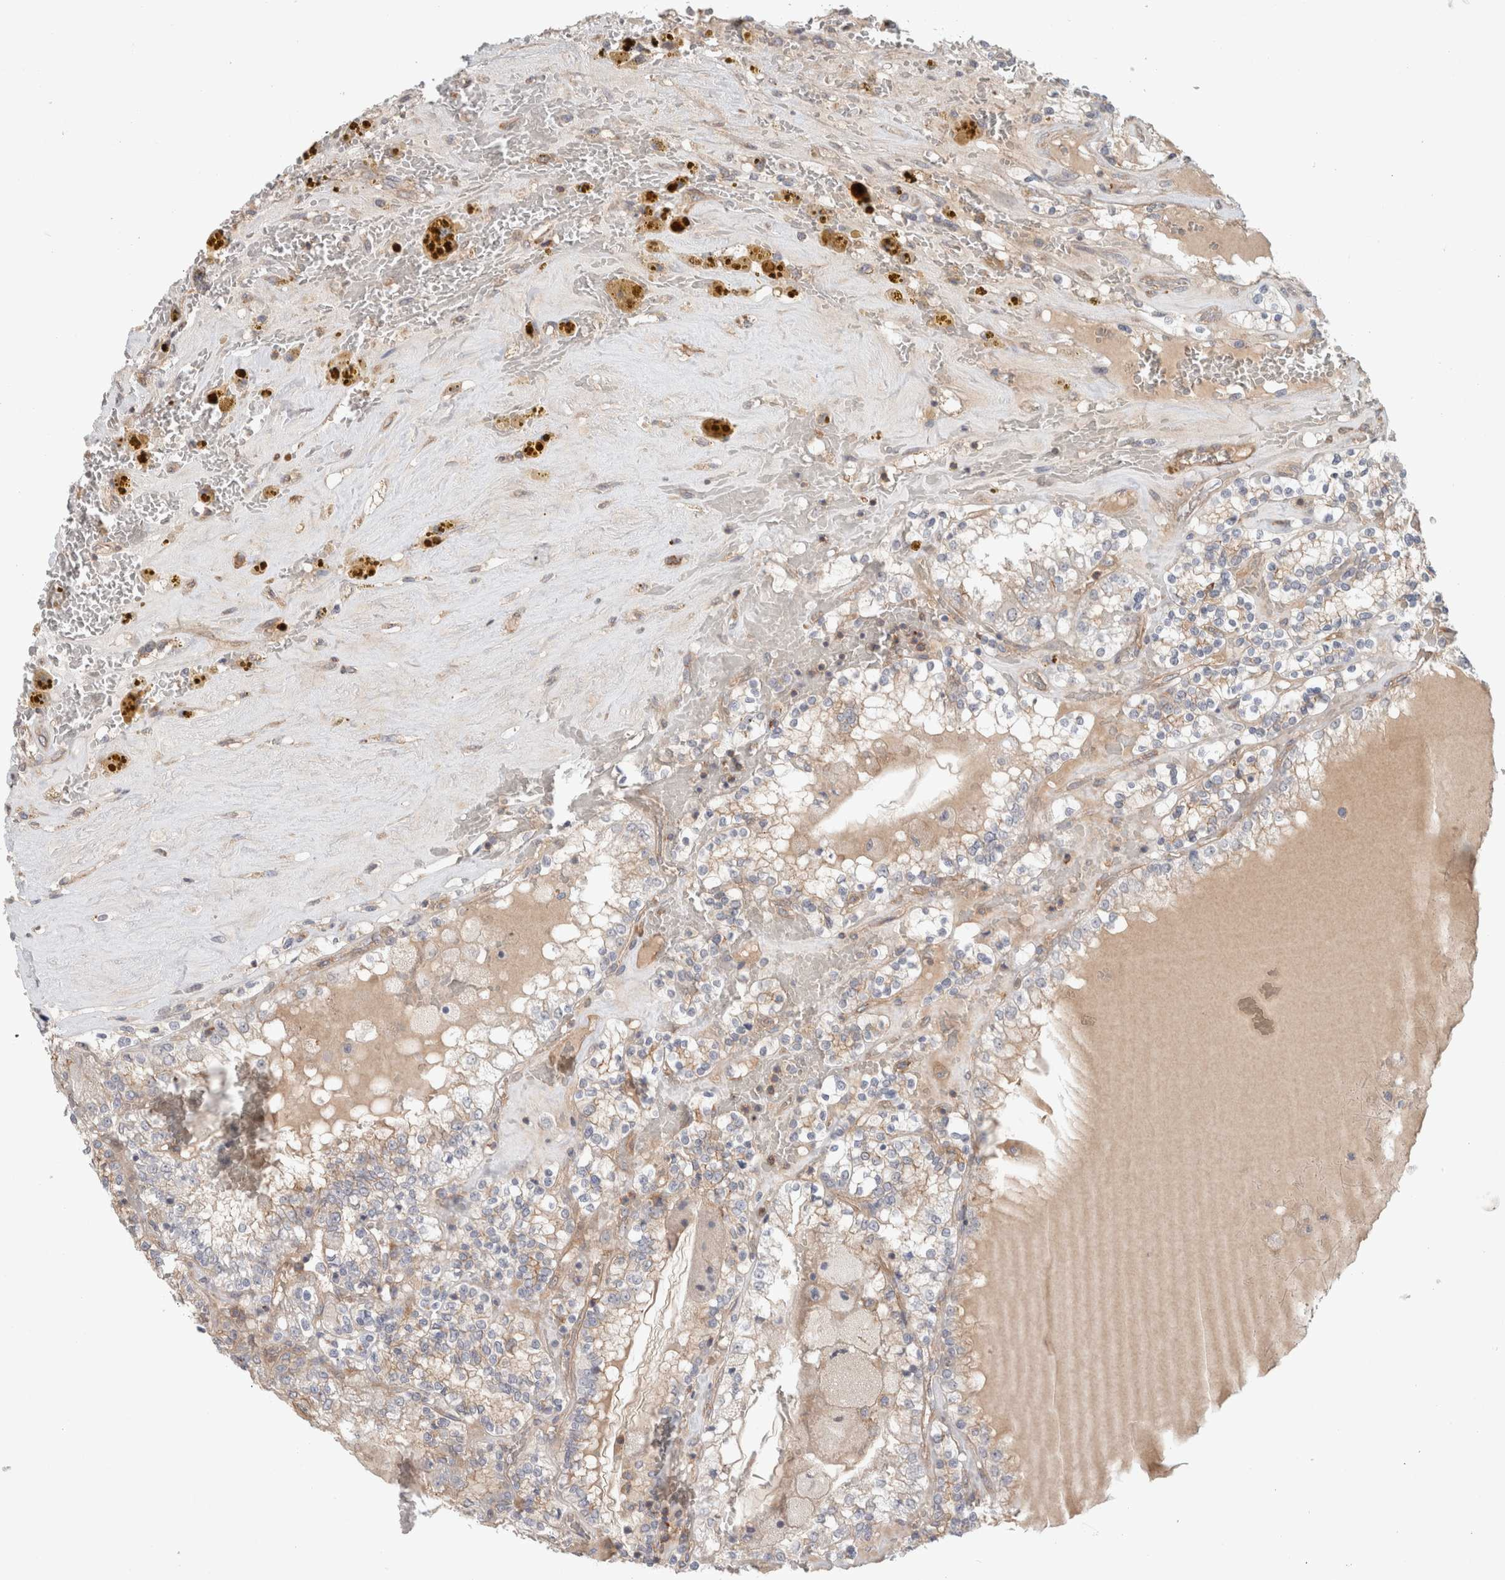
{"staining": {"intensity": "negative", "quantity": "none", "location": "none"}, "tissue": "renal cancer", "cell_type": "Tumor cells", "image_type": "cancer", "snomed": [{"axis": "morphology", "description": "Adenocarcinoma, NOS"}, {"axis": "topography", "description": "Kidney"}], "caption": "There is no significant expression in tumor cells of renal adenocarcinoma.", "gene": "RASAL2", "patient": {"sex": "female", "age": 56}}